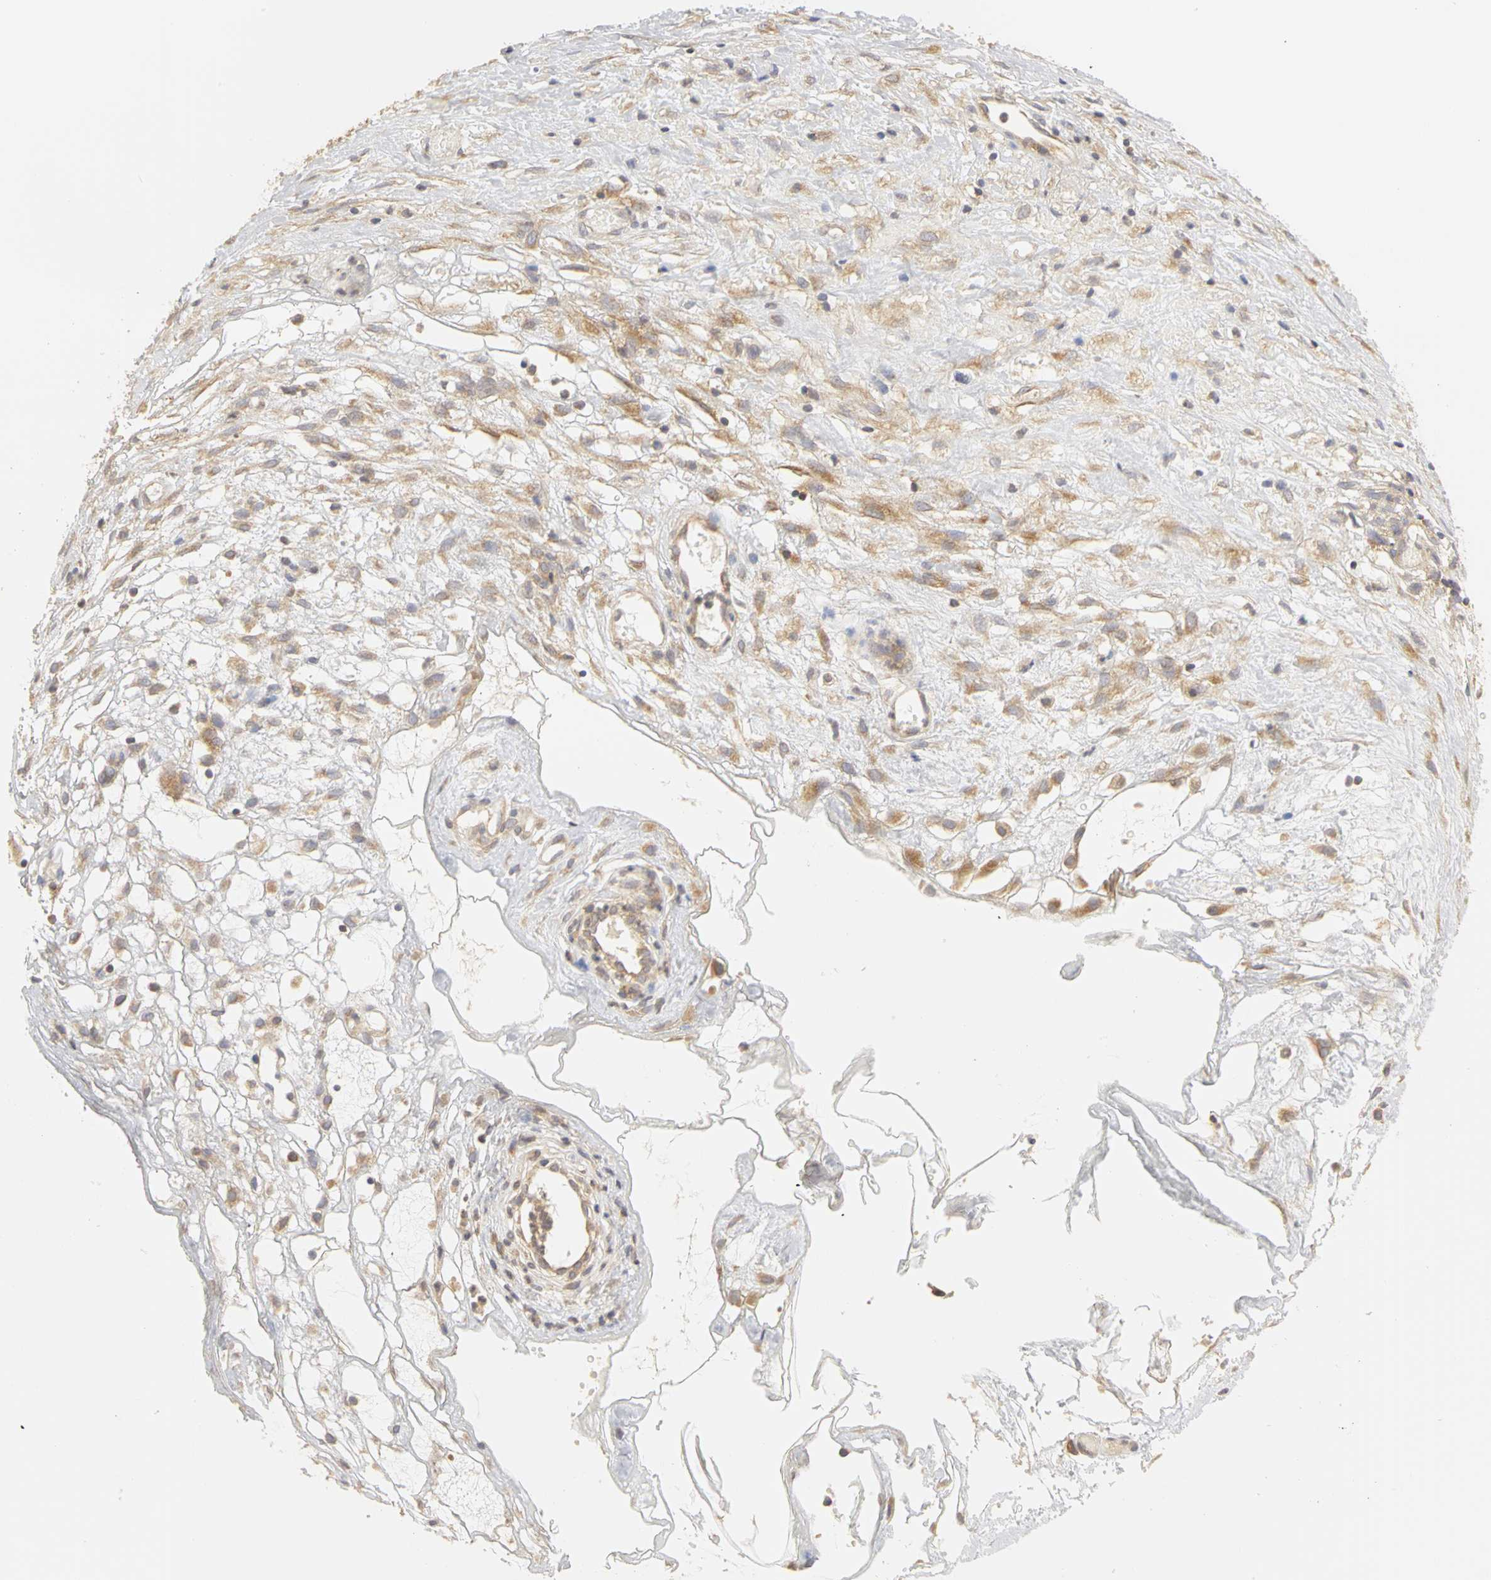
{"staining": {"intensity": "strong", "quantity": ">75%", "location": "cytoplasmic/membranous"}, "tissue": "ovarian cancer", "cell_type": "Tumor cells", "image_type": "cancer", "snomed": [{"axis": "morphology", "description": "Carcinoma, endometroid"}, {"axis": "topography", "description": "Ovary"}], "caption": "Brown immunohistochemical staining in human ovarian endometroid carcinoma shows strong cytoplasmic/membranous expression in about >75% of tumor cells.", "gene": "IRAK1", "patient": {"sex": "female", "age": 42}}